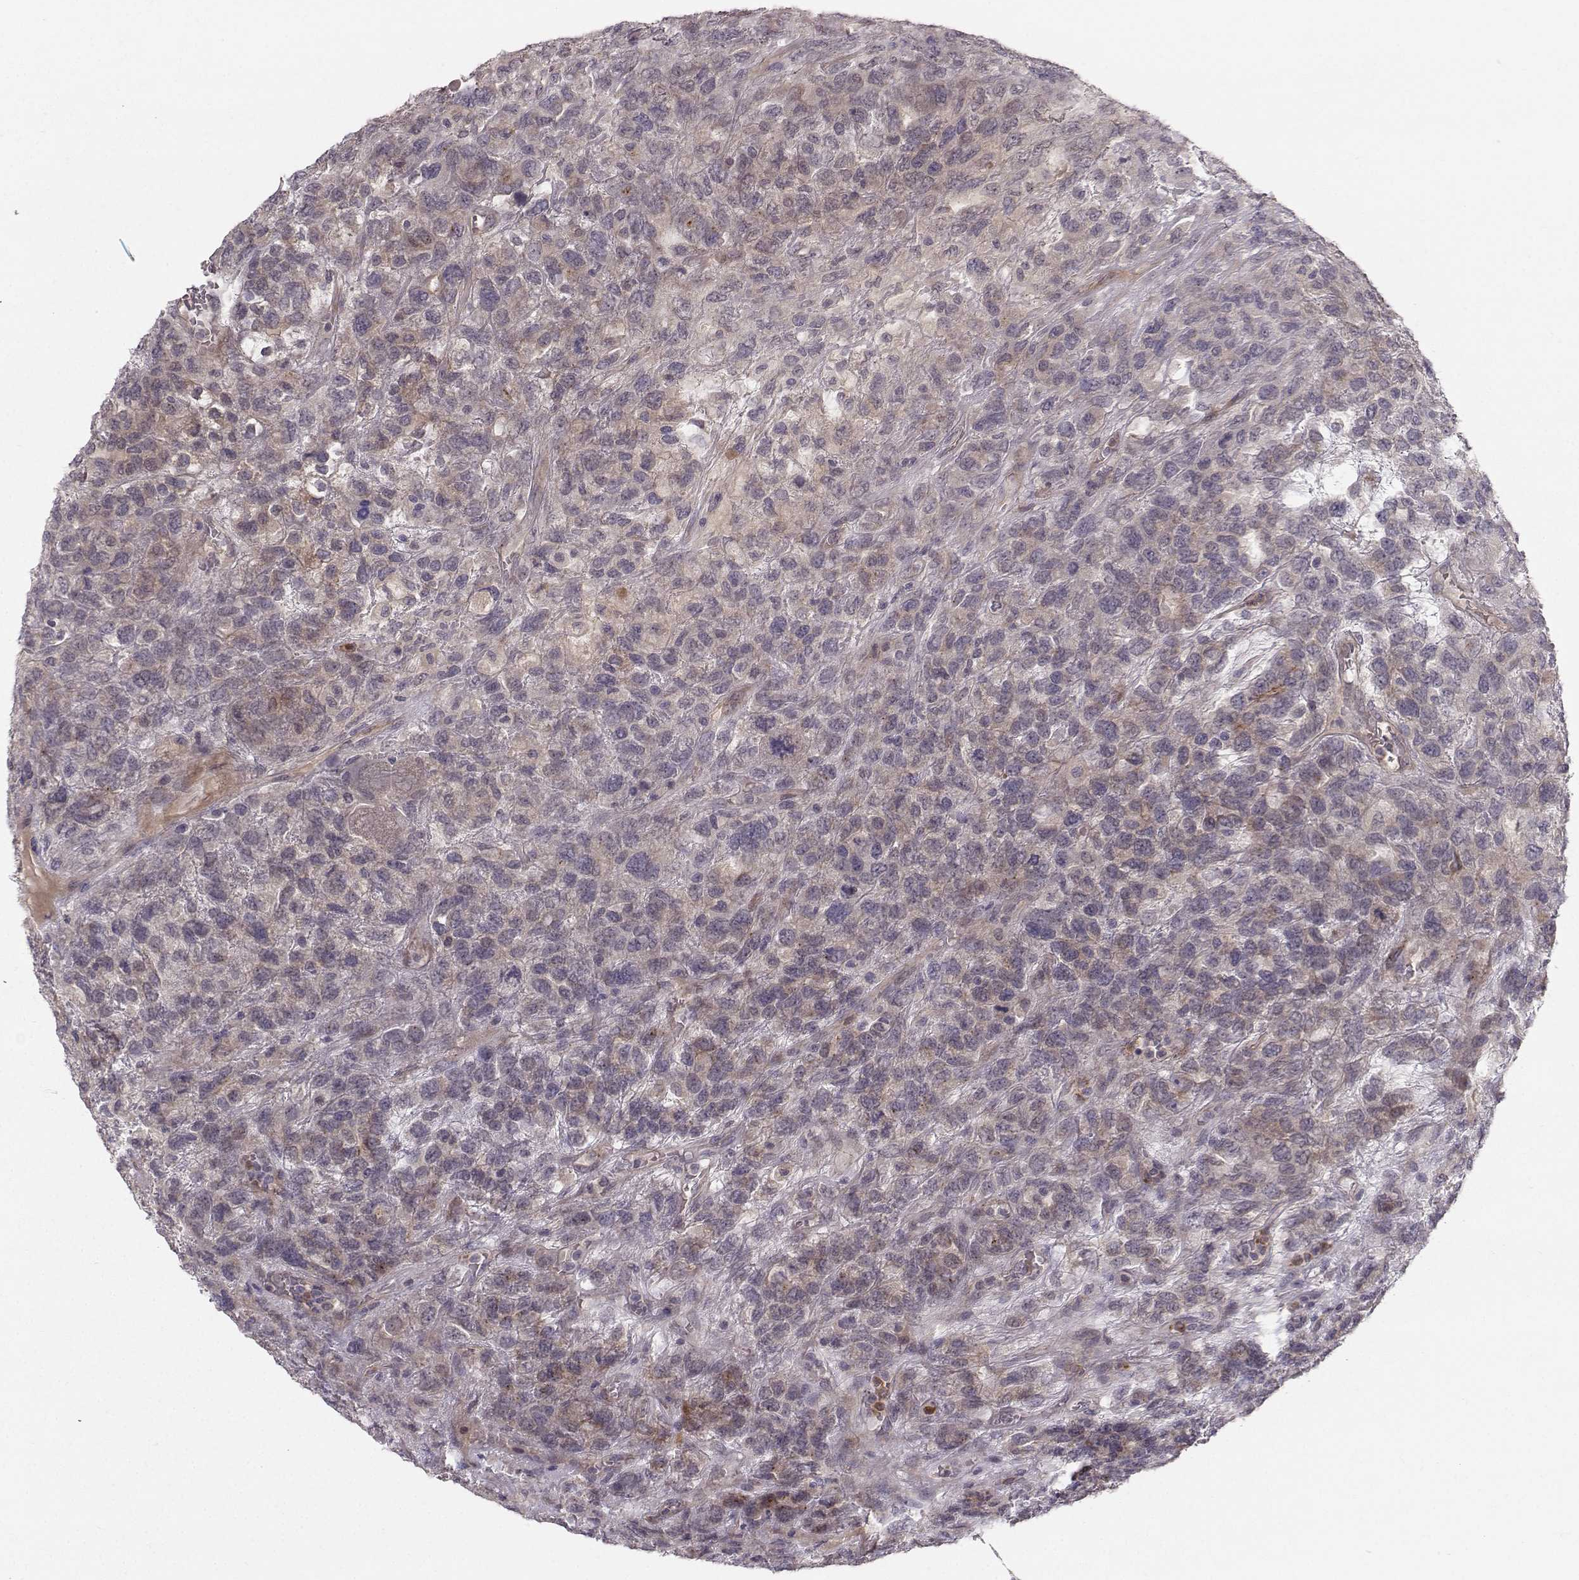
{"staining": {"intensity": "negative", "quantity": "none", "location": "none"}, "tissue": "testis cancer", "cell_type": "Tumor cells", "image_type": "cancer", "snomed": [{"axis": "morphology", "description": "Seminoma, NOS"}, {"axis": "topography", "description": "Testis"}], "caption": "The histopathology image exhibits no staining of tumor cells in testis cancer.", "gene": "OPRD1", "patient": {"sex": "male", "age": 52}}